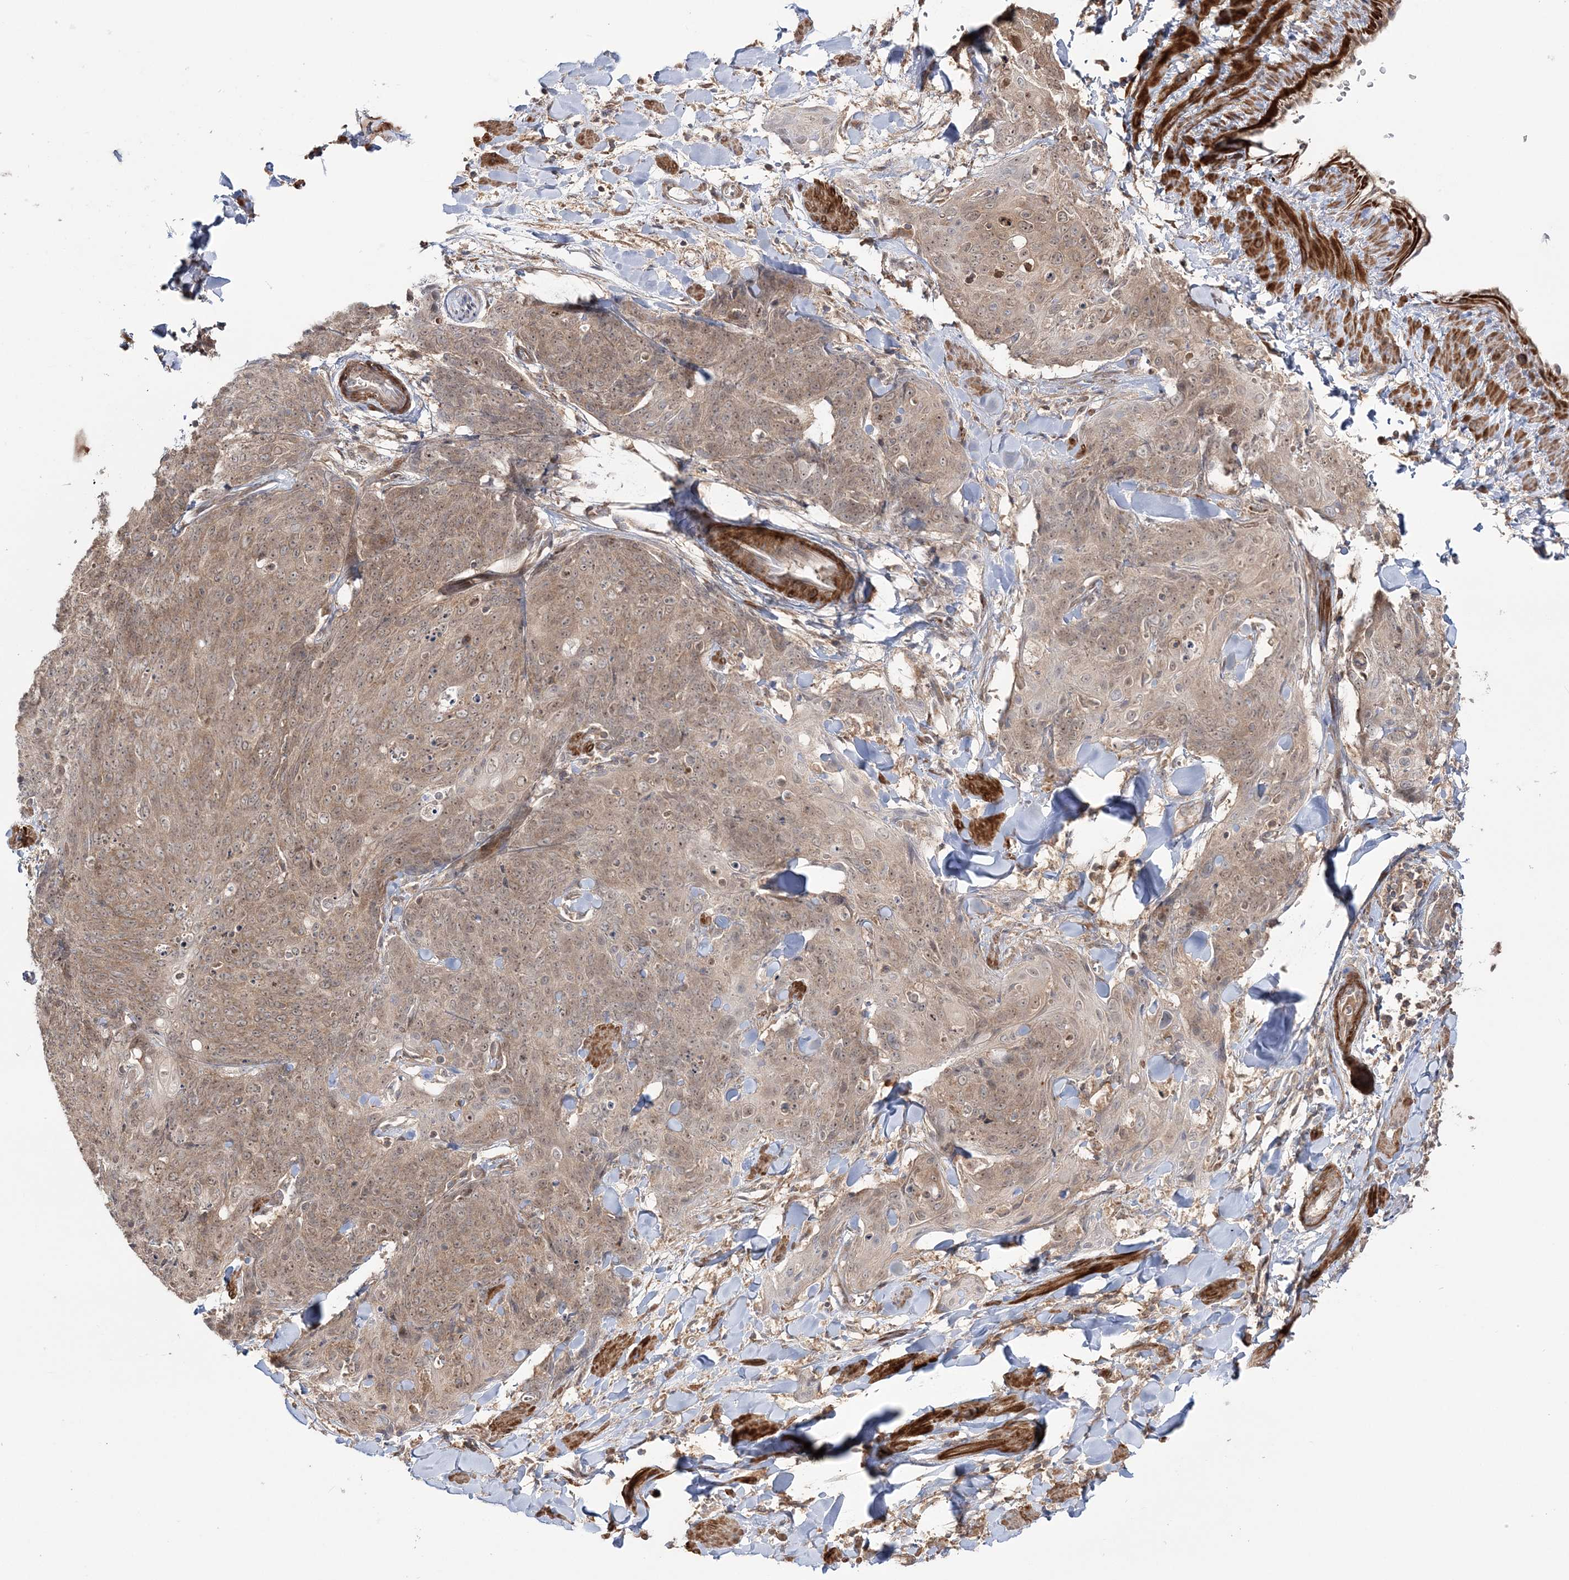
{"staining": {"intensity": "weak", "quantity": ">75%", "location": "cytoplasmic/membranous"}, "tissue": "skin cancer", "cell_type": "Tumor cells", "image_type": "cancer", "snomed": [{"axis": "morphology", "description": "Squamous cell carcinoma, NOS"}, {"axis": "topography", "description": "Skin"}, {"axis": "topography", "description": "Vulva"}], "caption": "Squamous cell carcinoma (skin) tissue demonstrates weak cytoplasmic/membranous positivity in approximately >75% of tumor cells", "gene": "MOCS2", "patient": {"sex": "female", "age": 85}}